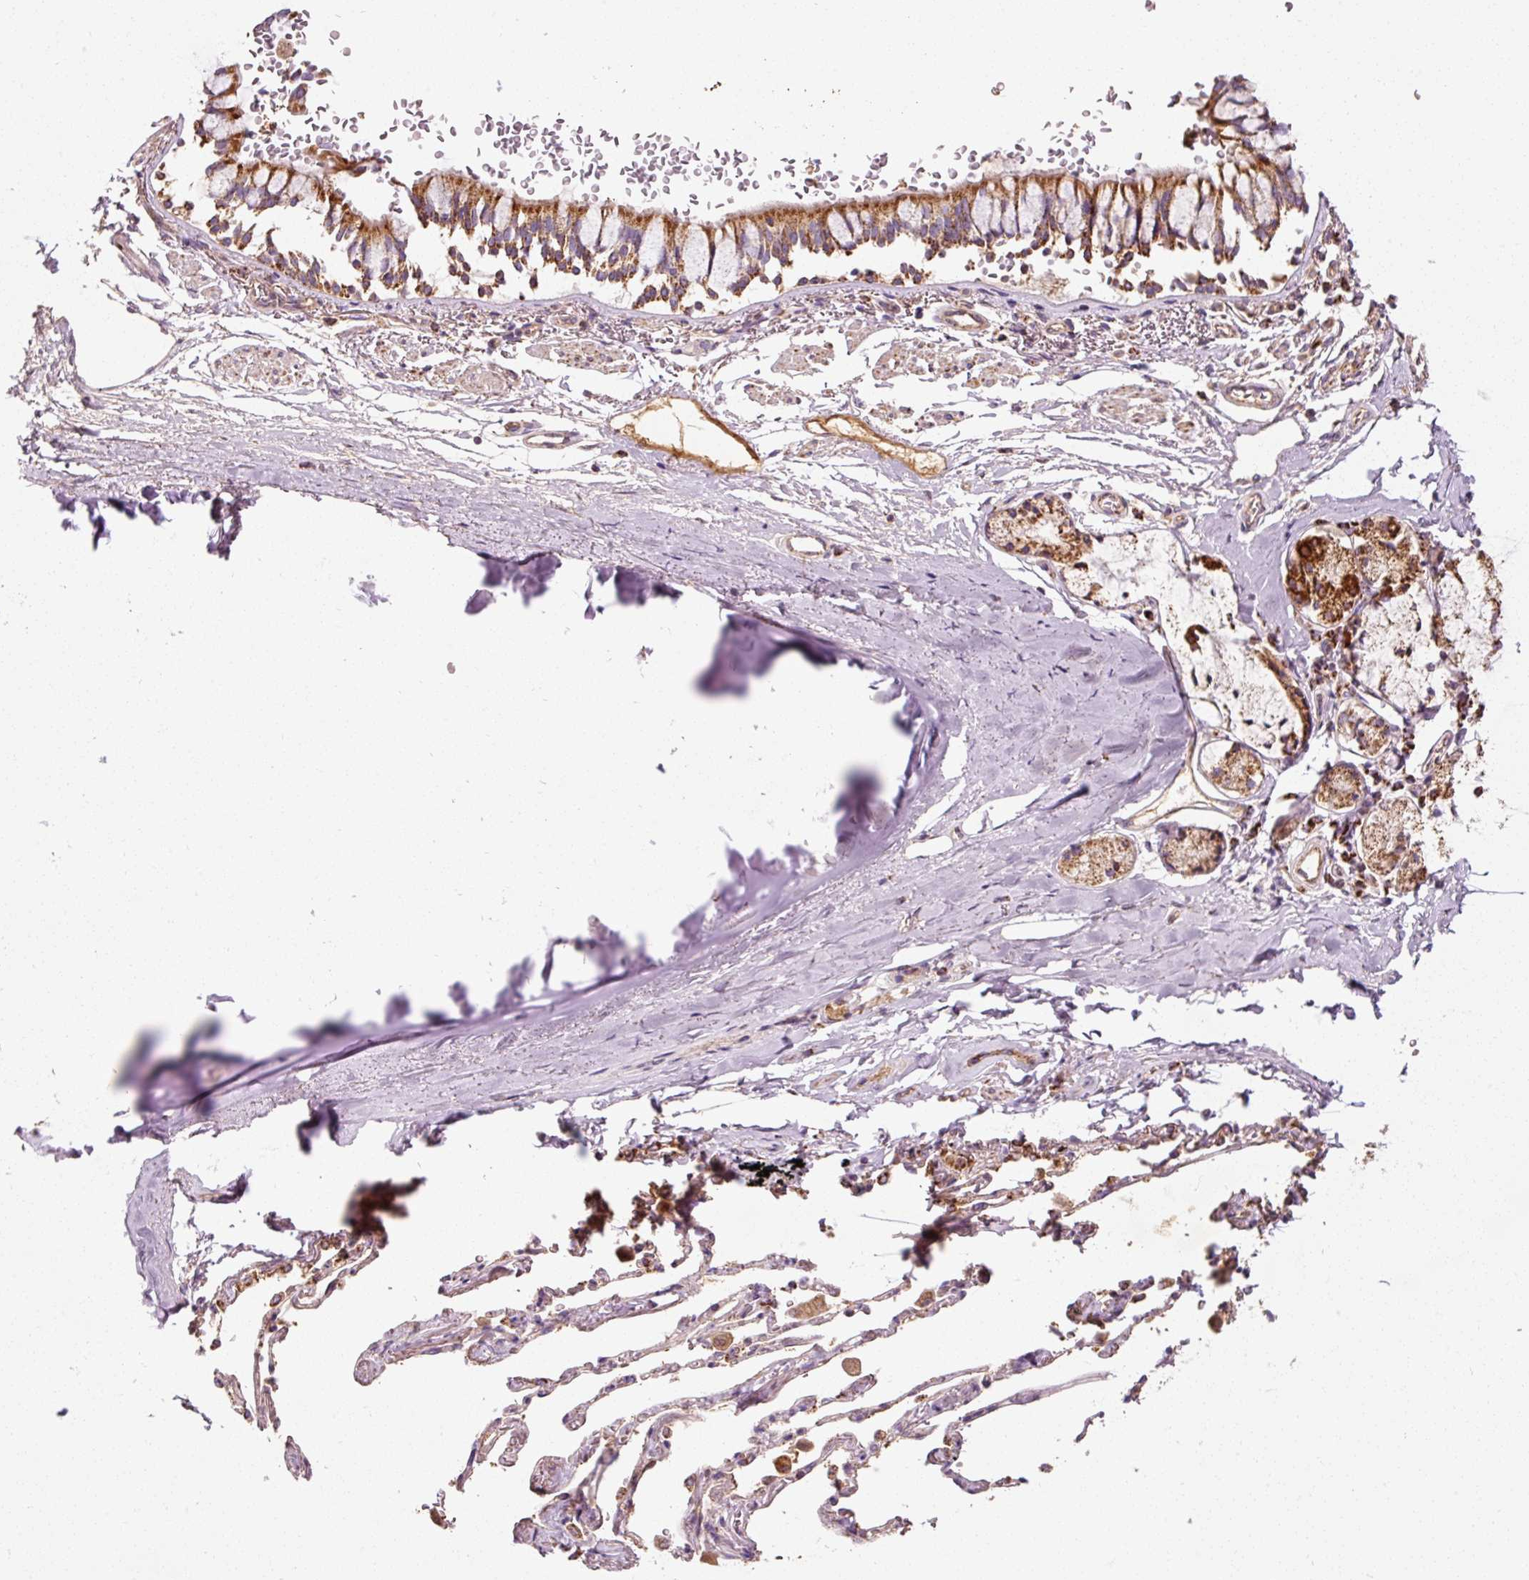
{"staining": {"intensity": "strong", "quantity": ">75%", "location": "cytoplasmic/membranous"}, "tissue": "bronchus", "cell_type": "Respiratory epithelial cells", "image_type": "normal", "snomed": [{"axis": "morphology", "description": "Normal tissue, NOS"}, {"axis": "topography", "description": "Bronchus"}], "caption": "Strong cytoplasmic/membranous protein staining is present in approximately >75% of respiratory epithelial cells in bronchus. (brown staining indicates protein expression, while blue staining denotes nuclei).", "gene": "NDUFB4", "patient": {"sex": "male", "age": 70}}